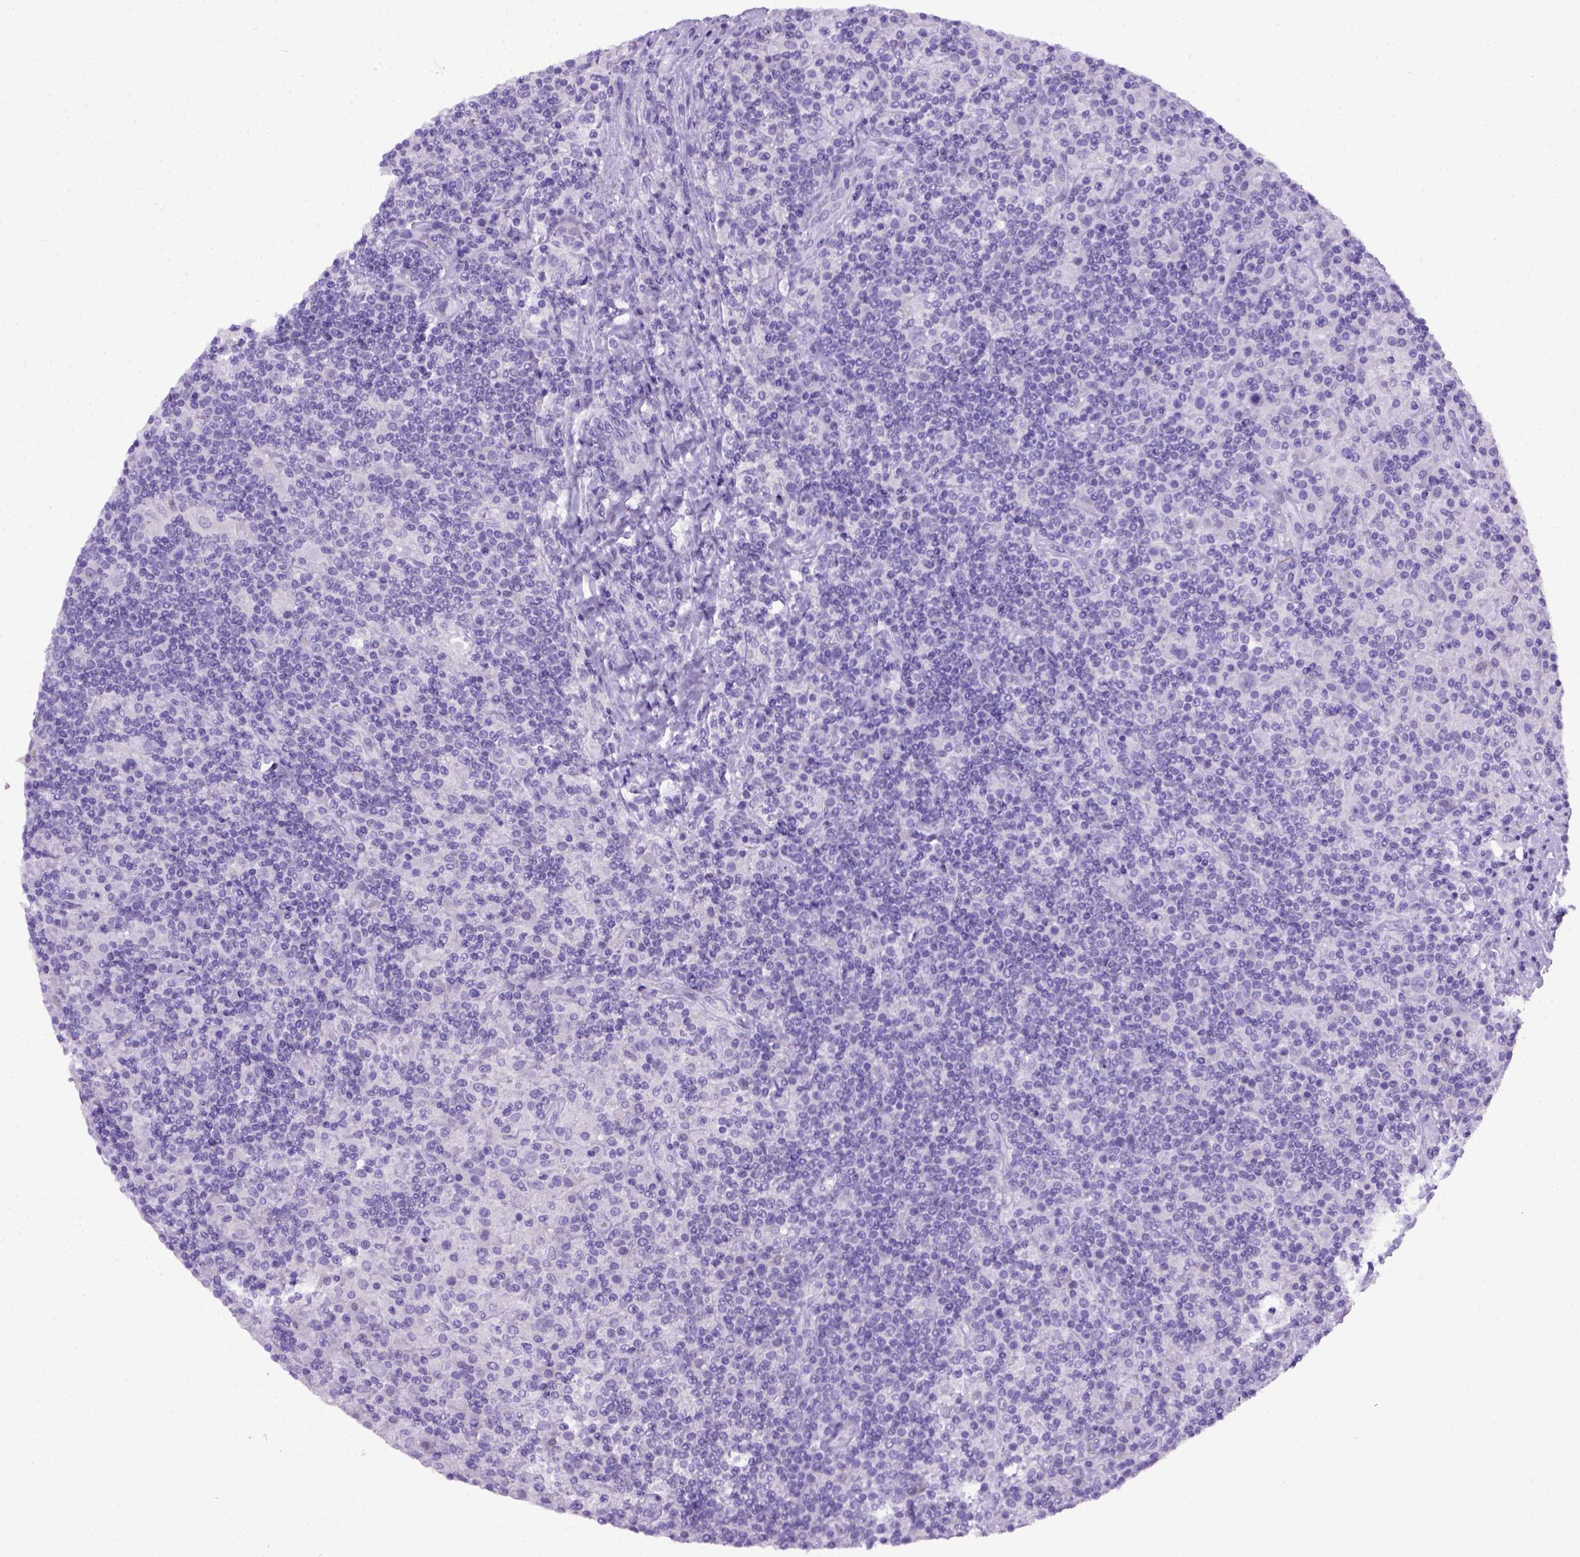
{"staining": {"intensity": "negative", "quantity": "none", "location": "none"}, "tissue": "lymphoma", "cell_type": "Tumor cells", "image_type": "cancer", "snomed": [{"axis": "morphology", "description": "Hodgkin's disease, NOS"}, {"axis": "topography", "description": "Lymph node"}], "caption": "Immunohistochemistry photomicrograph of neoplastic tissue: lymphoma stained with DAB (3,3'-diaminobenzidine) reveals no significant protein positivity in tumor cells.", "gene": "ITIH4", "patient": {"sex": "male", "age": 70}}